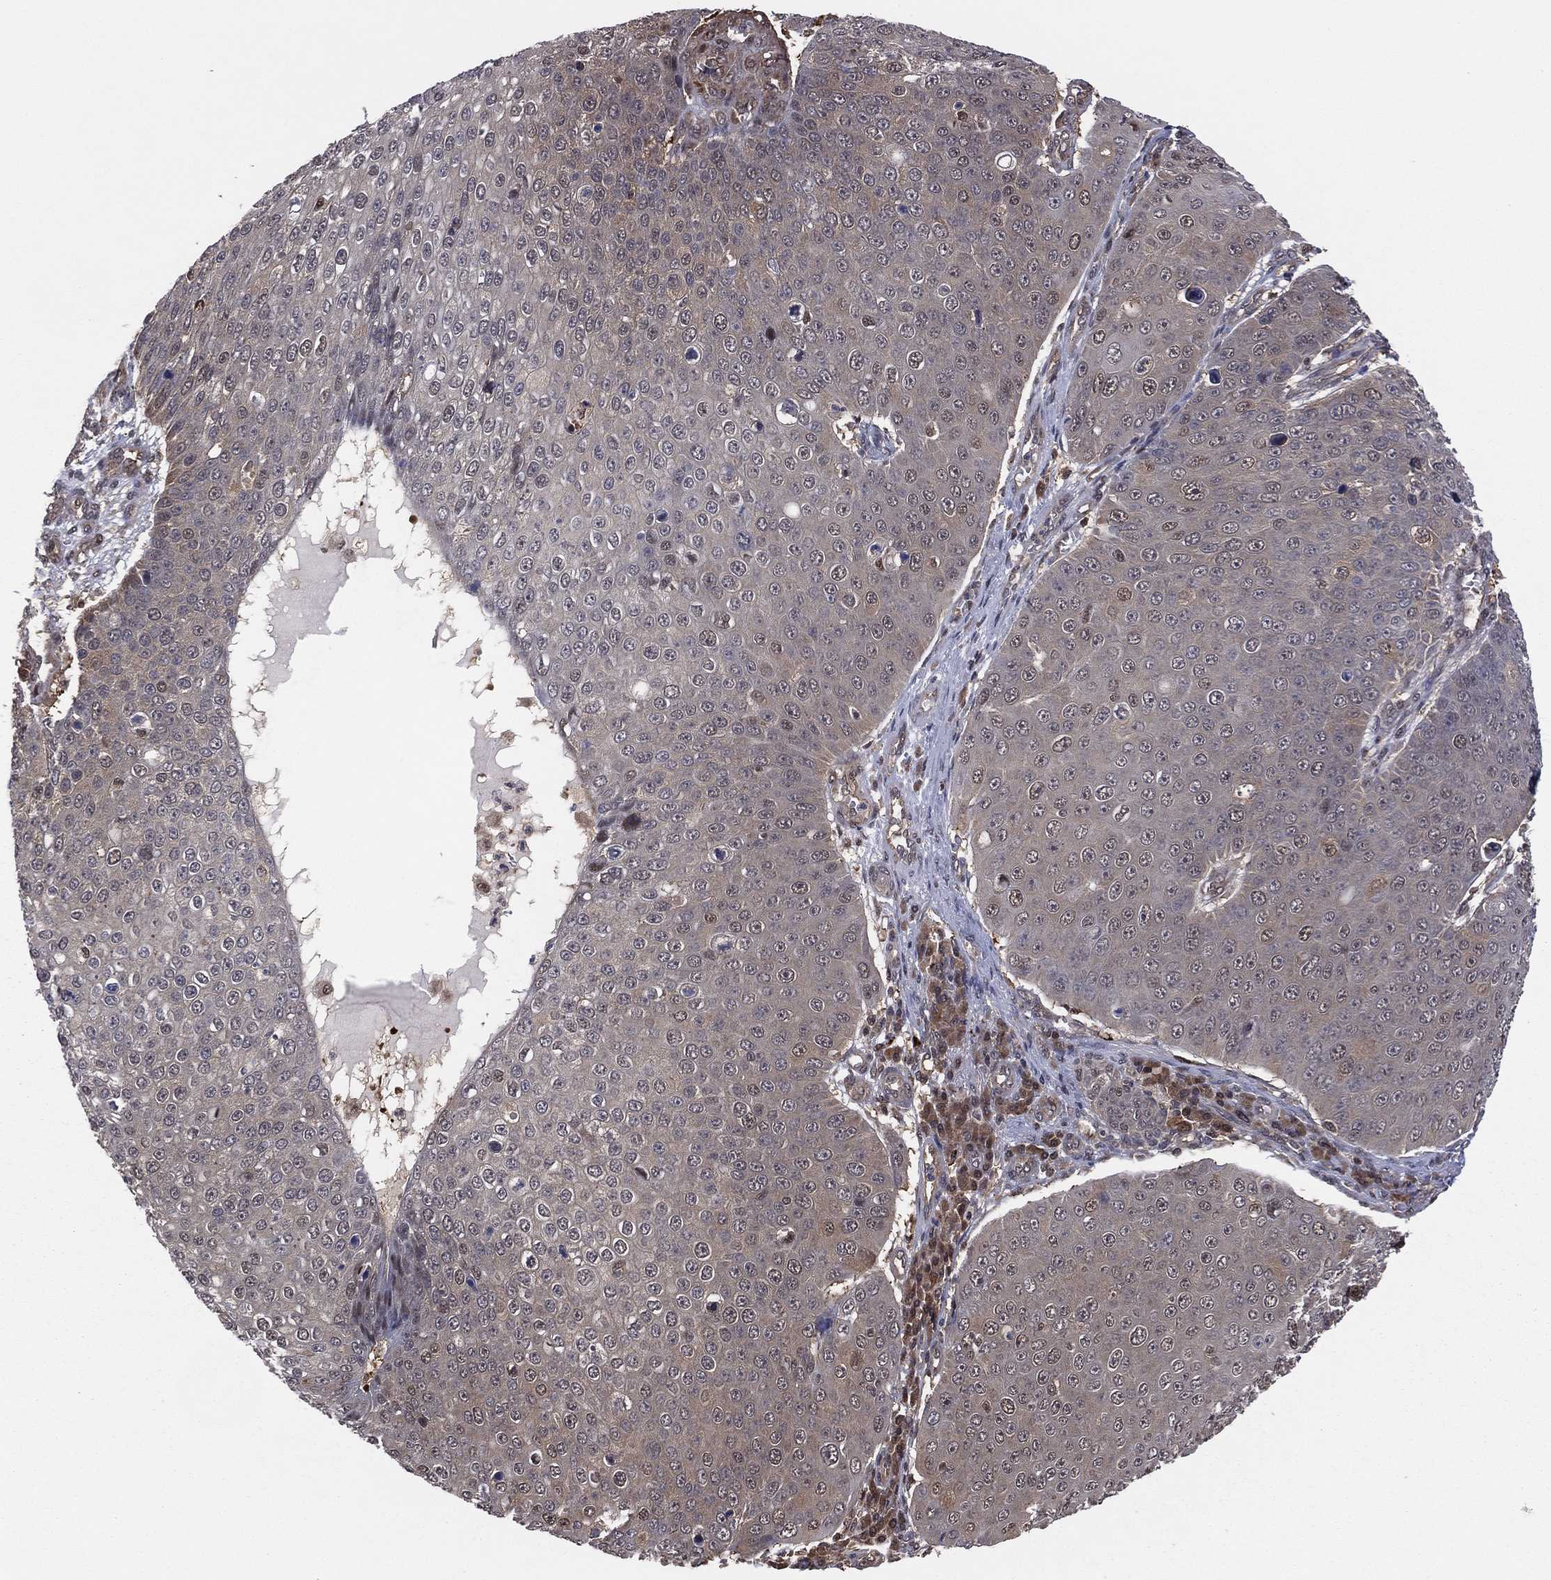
{"staining": {"intensity": "weak", "quantity": "25%-75%", "location": "cytoplasmic/membranous"}, "tissue": "skin cancer", "cell_type": "Tumor cells", "image_type": "cancer", "snomed": [{"axis": "morphology", "description": "Squamous cell carcinoma, NOS"}, {"axis": "topography", "description": "Skin"}], "caption": "An immunohistochemistry histopathology image of neoplastic tissue is shown. Protein staining in brown shows weak cytoplasmic/membranous positivity in squamous cell carcinoma (skin) within tumor cells.", "gene": "ICOSLG", "patient": {"sex": "male", "age": 71}}